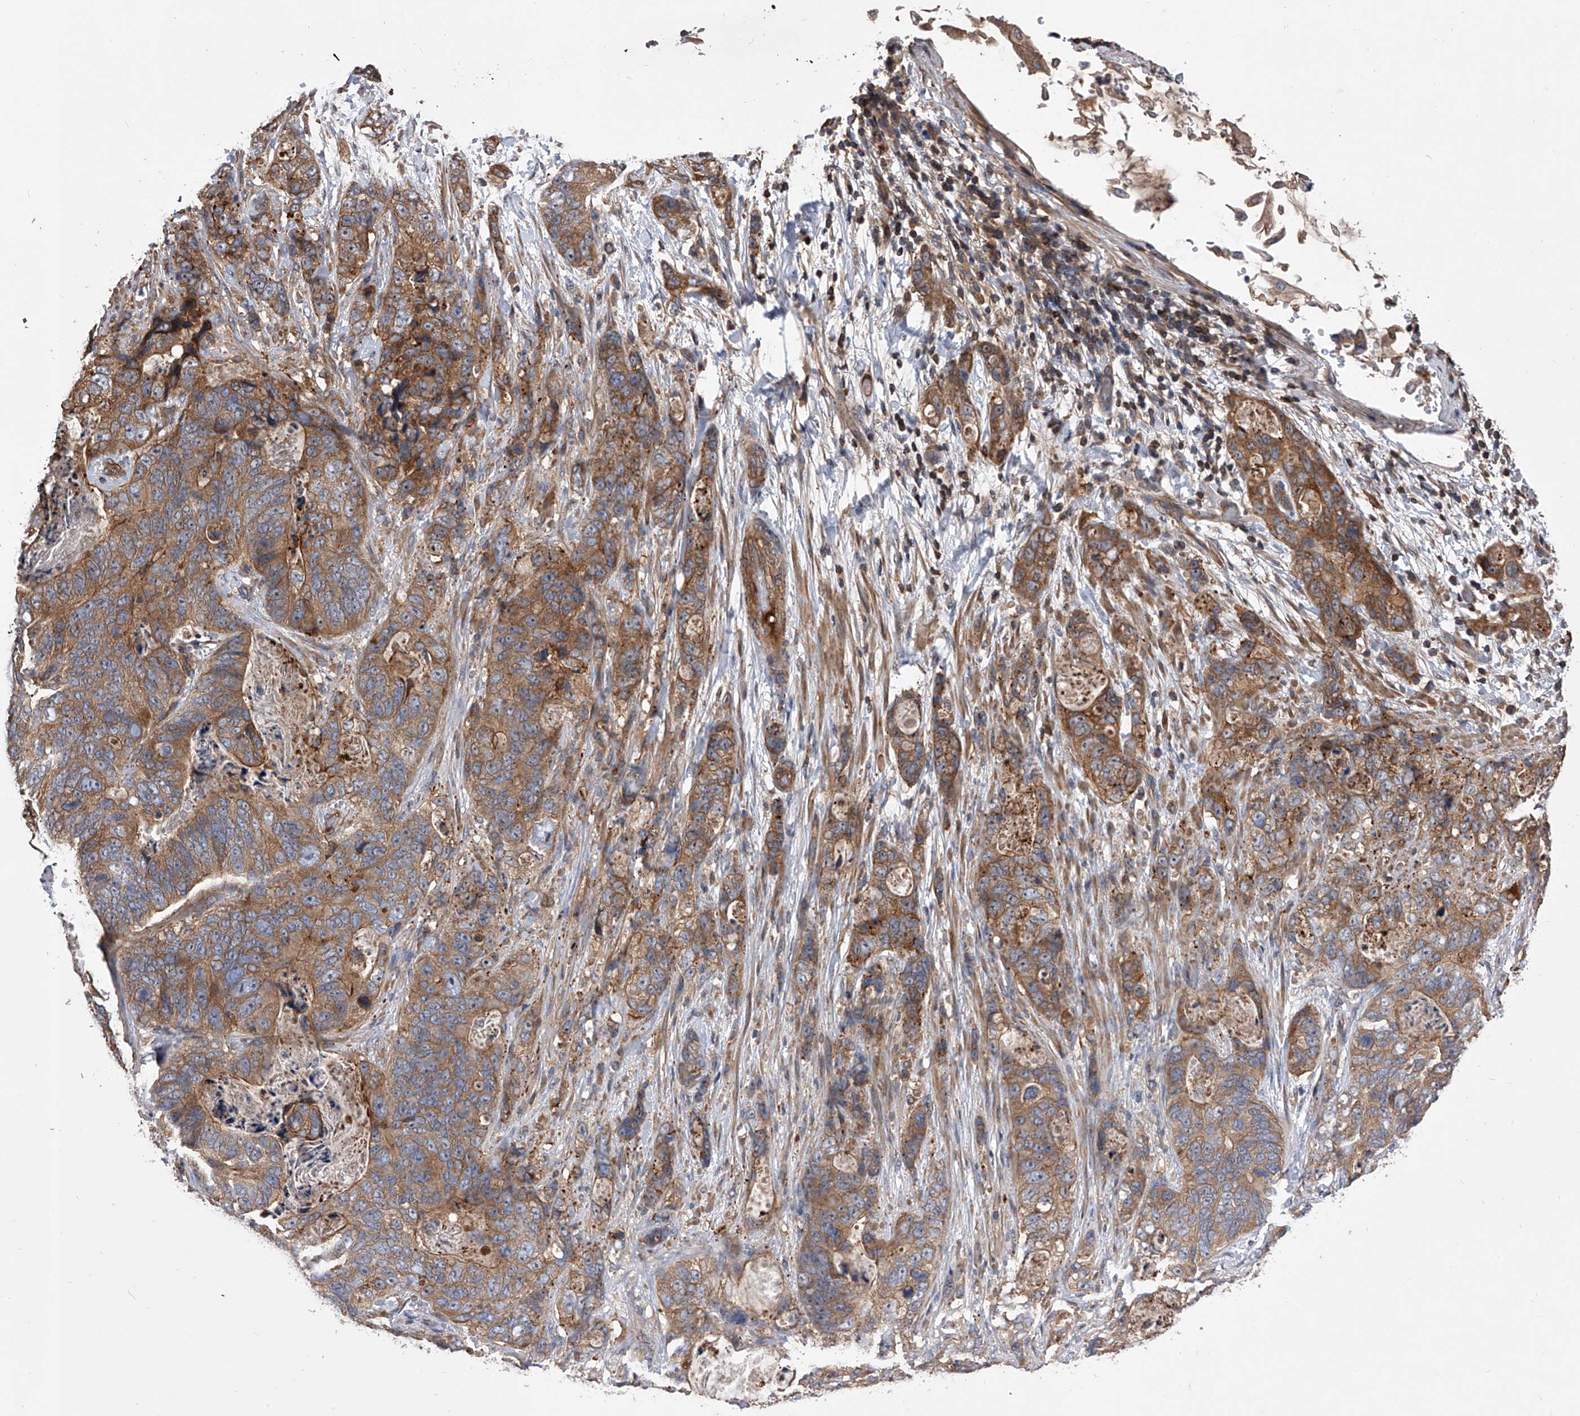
{"staining": {"intensity": "moderate", "quantity": ">75%", "location": "cytoplasmic/membranous"}, "tissue": "stomach cancer", "cell_type": "Tumor cells", "image_type": "cancer", "snomed": [{"axis": "morphology", "description": "Normal tissue, NOS"}, {"axis": "morphology", "description": "Adenocarcinoma, NOS"}, {"axis": "topography", "description": "Stomach"}], "caption": "An immunohistochemistry (IHC) micrograph of neoplastic tissue is shown. Protein staining in brown labels moderate cytoplasmic/membranous positivity in stomach cancer (adenocarcinoma) within tumor cells. The staining was performed using DAB (3,3'-diaminobenzidine) to visualize the protein expression in brown, while the nuclei were stained in blue with hematoxylin (Magnification: 20x).", "gene": "CUL7", "patient": {"sex": "female", "age": 89}}